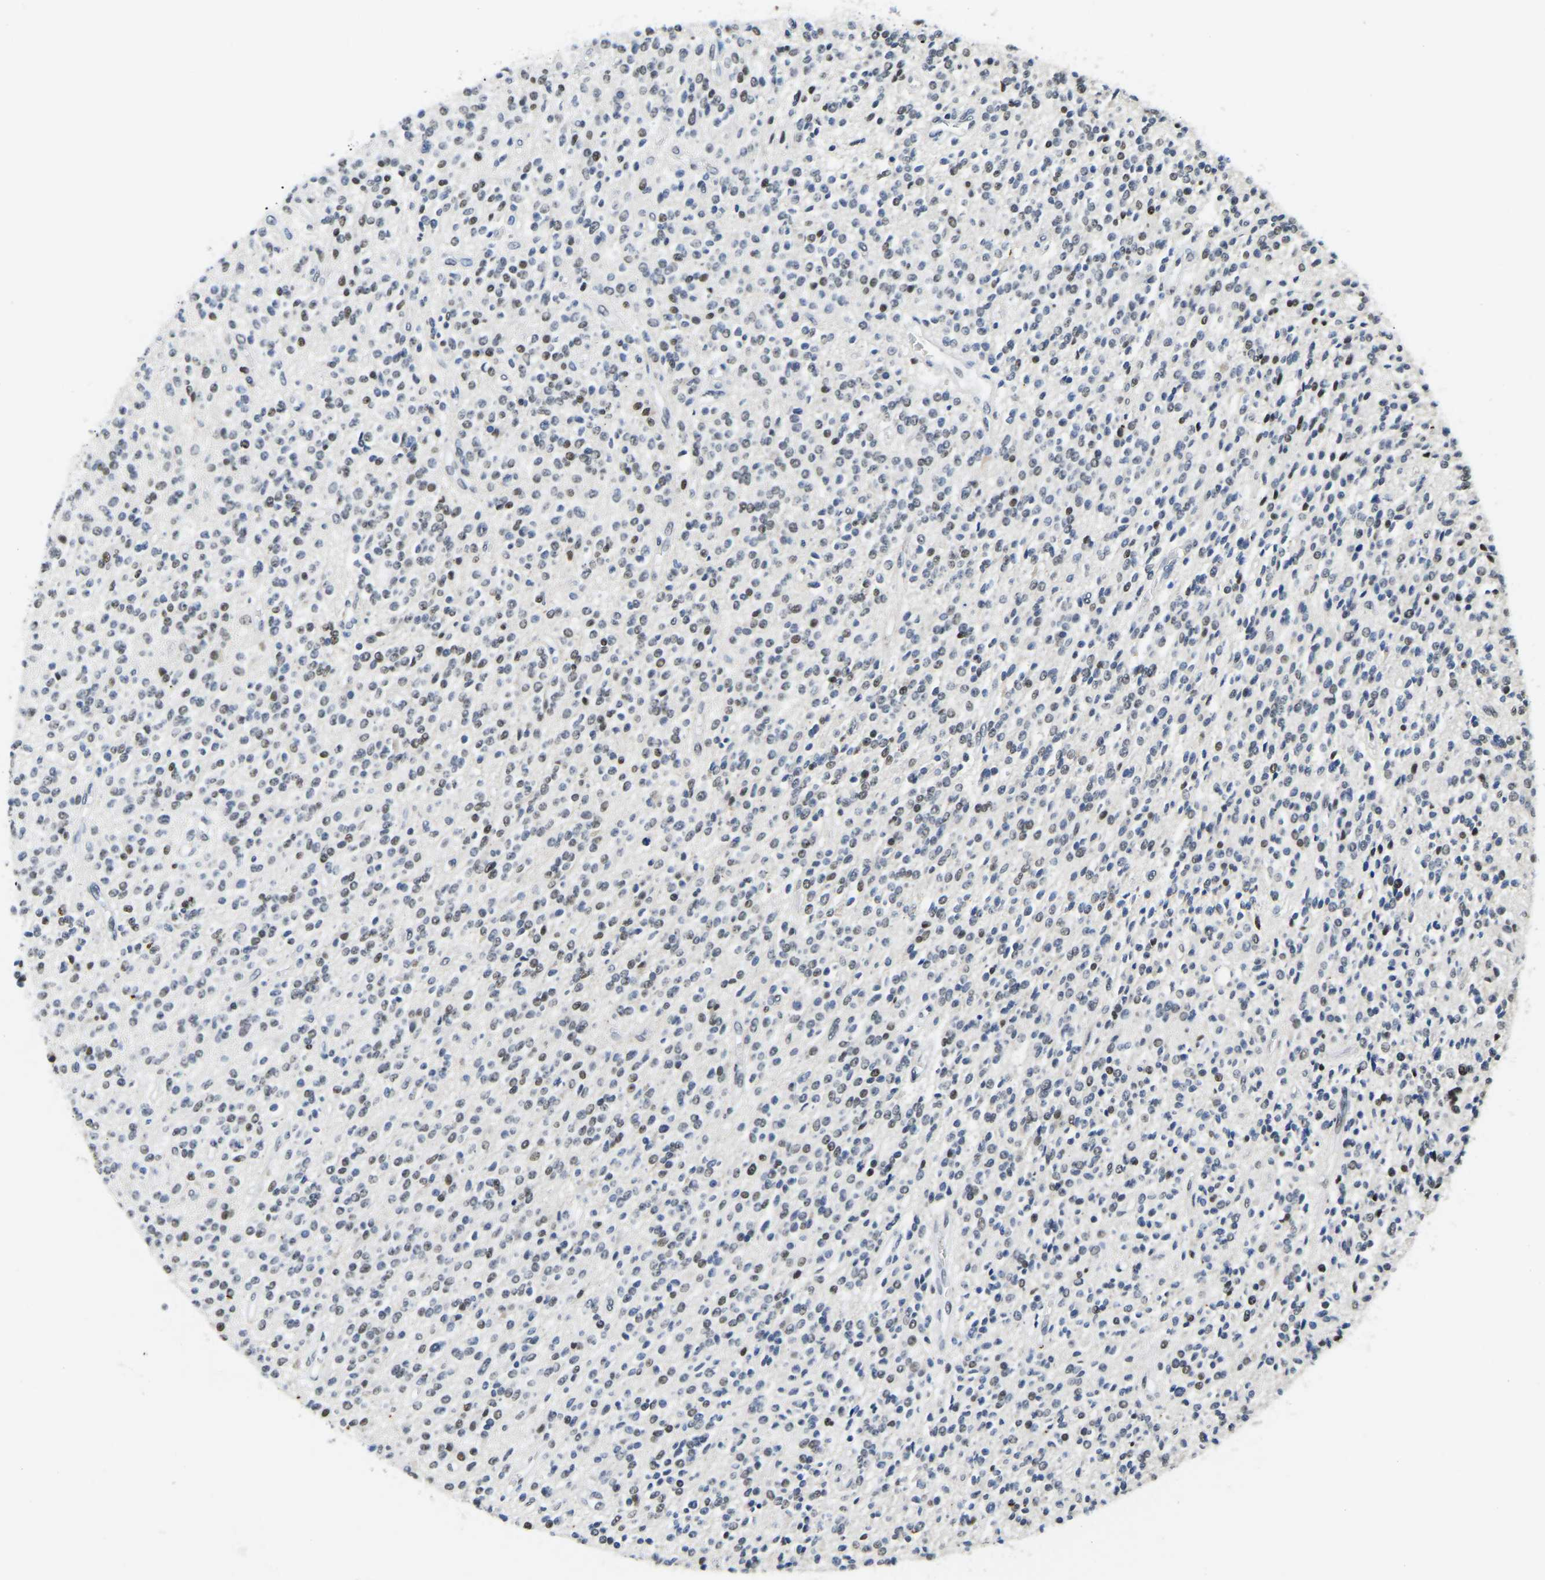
{"staining": {"intensity": "weak", "quantity": "<25%", "location": "nuclear"}, "tissue": "glioma", "cell_type": "Tumor cells", "image_type": "cancer", "snomed": [{"axis": "morphology", "description": "Glioma, malignant, High grade"}, {"axis": "topography", "description": "Brain"}], "caption": "Protein analysis of glioma displays no significant positivity in tumor cells.", "gene": "UBA1", "patient": {"sex": "male", "age": 34}}